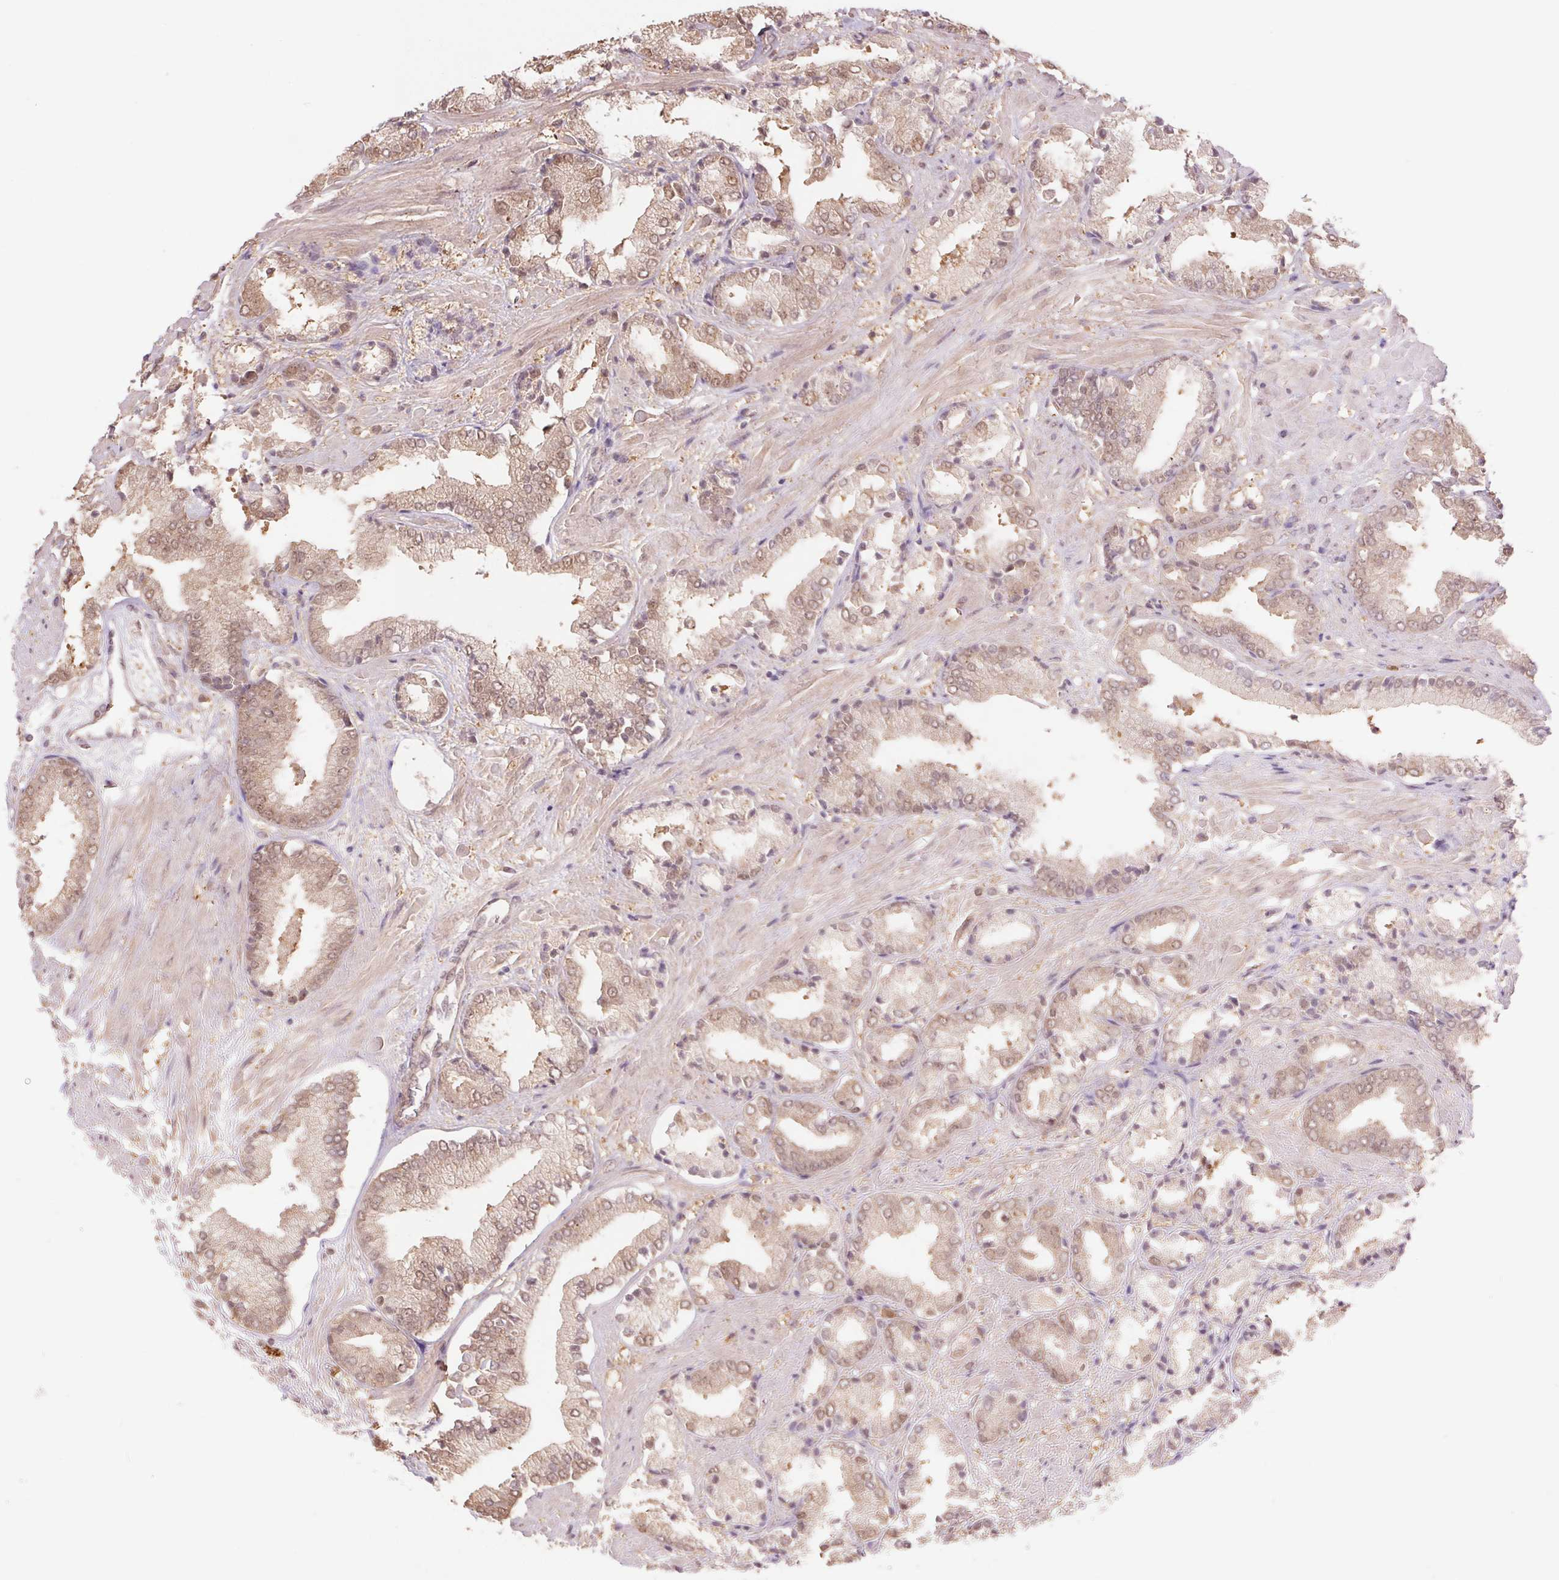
{"staining": {"intensity": "moderate", "quantity": ">75%", "location": "cytoplasmic/membranous,nuclear"}, "tissue": "prostate cancer", "cell_type": "Tumor cells", "image_type": "cancer", "snomed": [{"axis": "morphology", "description": "Adenocarcinoma, High grade"}, {"axis": "topography", "description": "Prostate"}], "caption": "Prostate high-grade adenocarcinoma was stained to show a protein in brown. There is medium levels of moderate cytoplasmic/membranous and nuclear expression in about >75% of tumor cells.", "gene": "CDC123", "patient": {"sex": "male", "age": 56}}